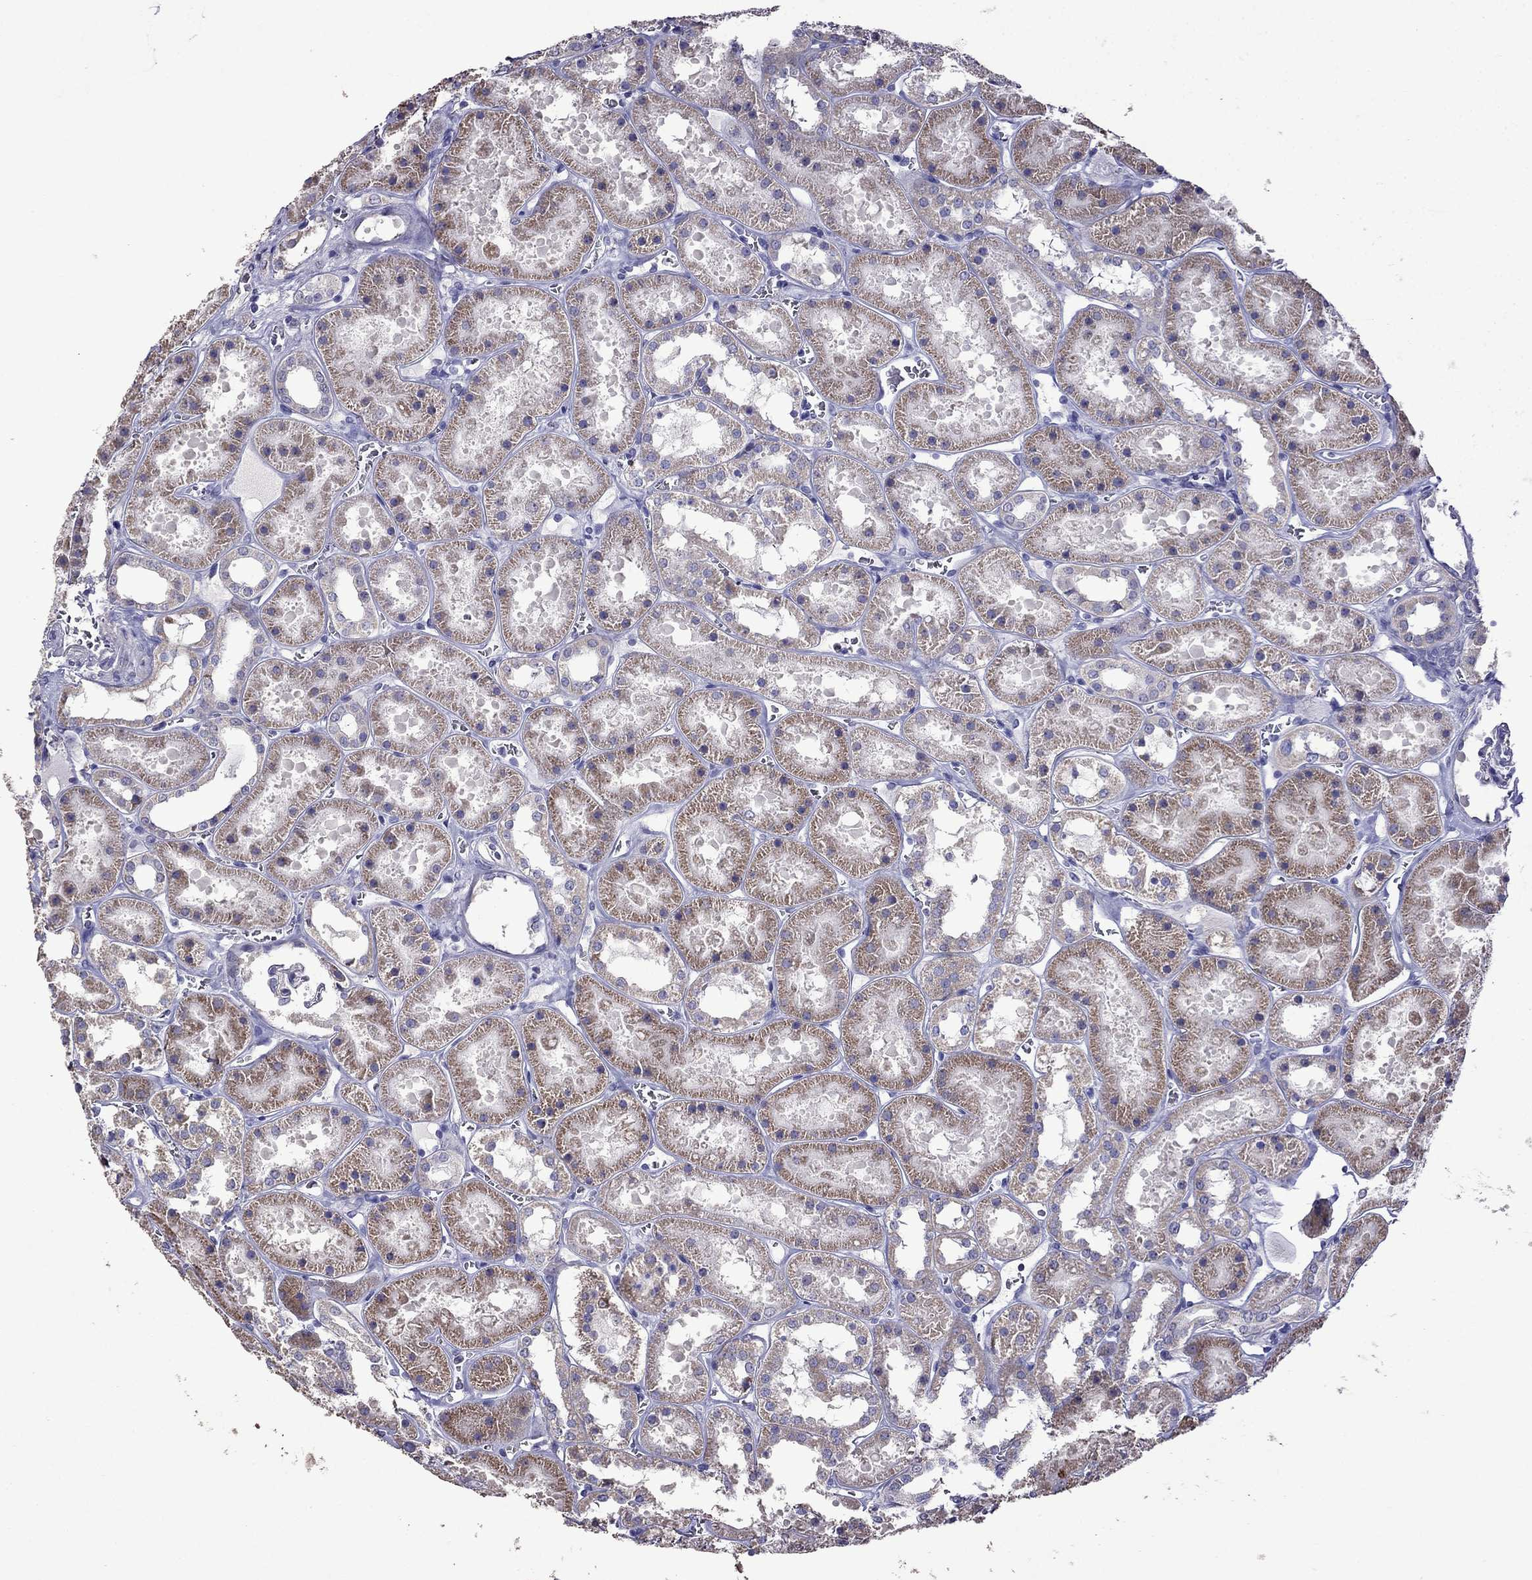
{"staining": {"intensity": "negative", "quantity": "none", "location": "none"}, "tissue": "kidney", "cell_type": "Cells in glomeruli", "image_type": "normal", "snomed": [{"axis": "morphology", "description": "Normal tissue, NOS"}, {"axis": "topography", "description": "Kidney"}], "caption": "This micrograph is of normal kidney stained with immunohistochemistry (IHC) to label a protein in brown with the nuclei are counter-stained blue. There is no staining in cells in glomeruli. (Stains: DAB (3,3'-diaminobenzidine) immunohistochemistry with hematoxylin counter stain, Microscopy: brightfield microscopy at high magnification).", "gene": "AK5", "patient": {"sex": "female", "age": 41}}